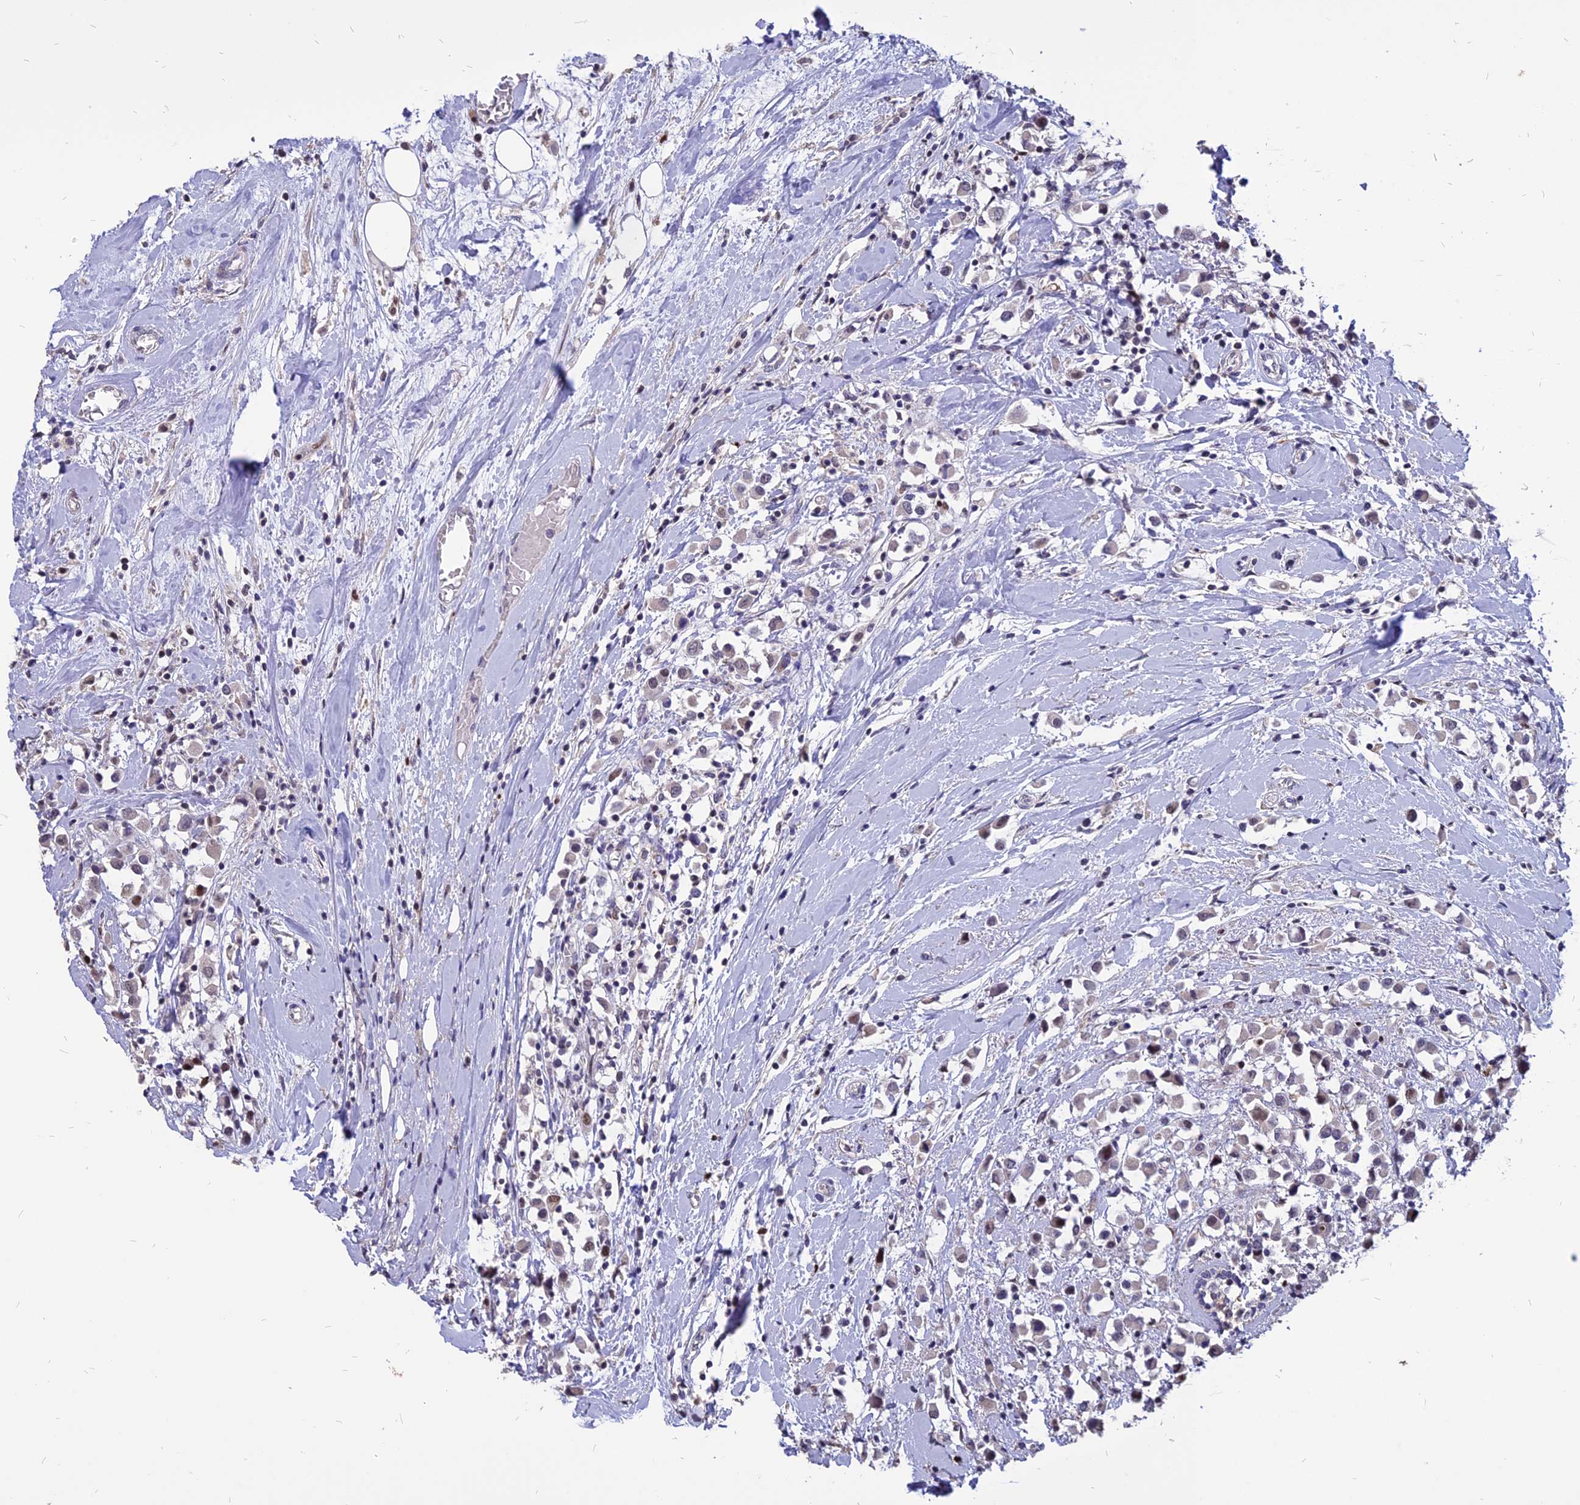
{"staining": {"intensity": "weak", "quantity": "<25%", "location": "nuclear"}, "tissue": "breast cancer", "cell_type": "Tumor cells", "image_type": "cancer", "snomed": [{"axis": "morphology", "description": "Duct carcinoma"}, {"axis": "topography", "description": "Breast"}], "caption": "Tumor cells show no significant positivity in breast cancer.", "gene": "TMEM263", "patient": {"sex": "female", "age": 61}}